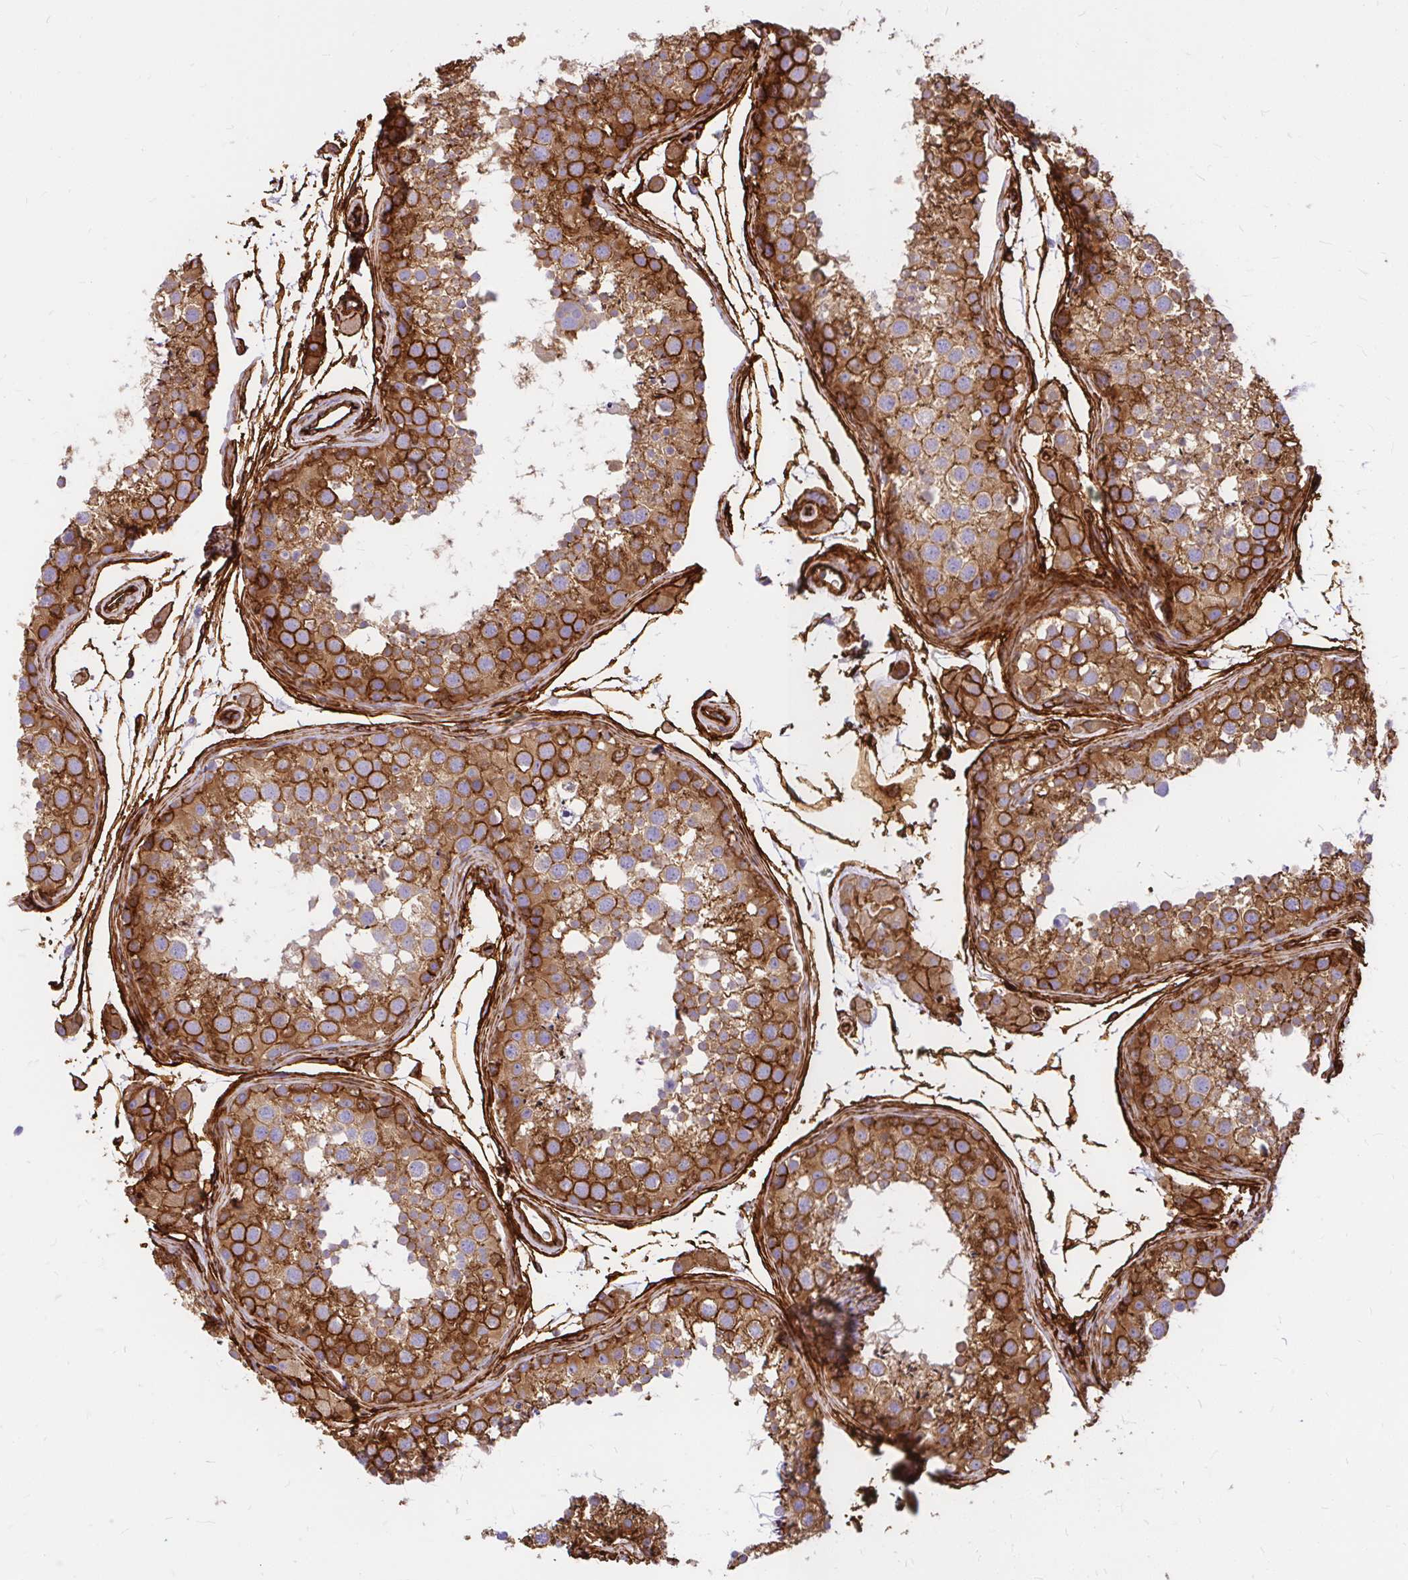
{"staining": {"intensity": "strong", "quantity": ">75%", "location": "cytoplasmic/membranous"}, "tissue": "testis", "cell_type": "Cells in seminiferous ducts", "image_type": "normal", "snomed": [{"axis": "morphology", "description": "Normal tissue, NOS"}, {"axis": "topography", "description": "Testis"}], "caption": "Protein positivity by immunohistochemistry displays strong cytoplasmic/membranous staining in approximately >75% of cells in seminiferous ducts in benign testis. (brown staining indicates protein expression, while blue staining denotes nuclei).", "gene": "MAP1LC3B2", "patient": {"sex": "male", "age": 41}}